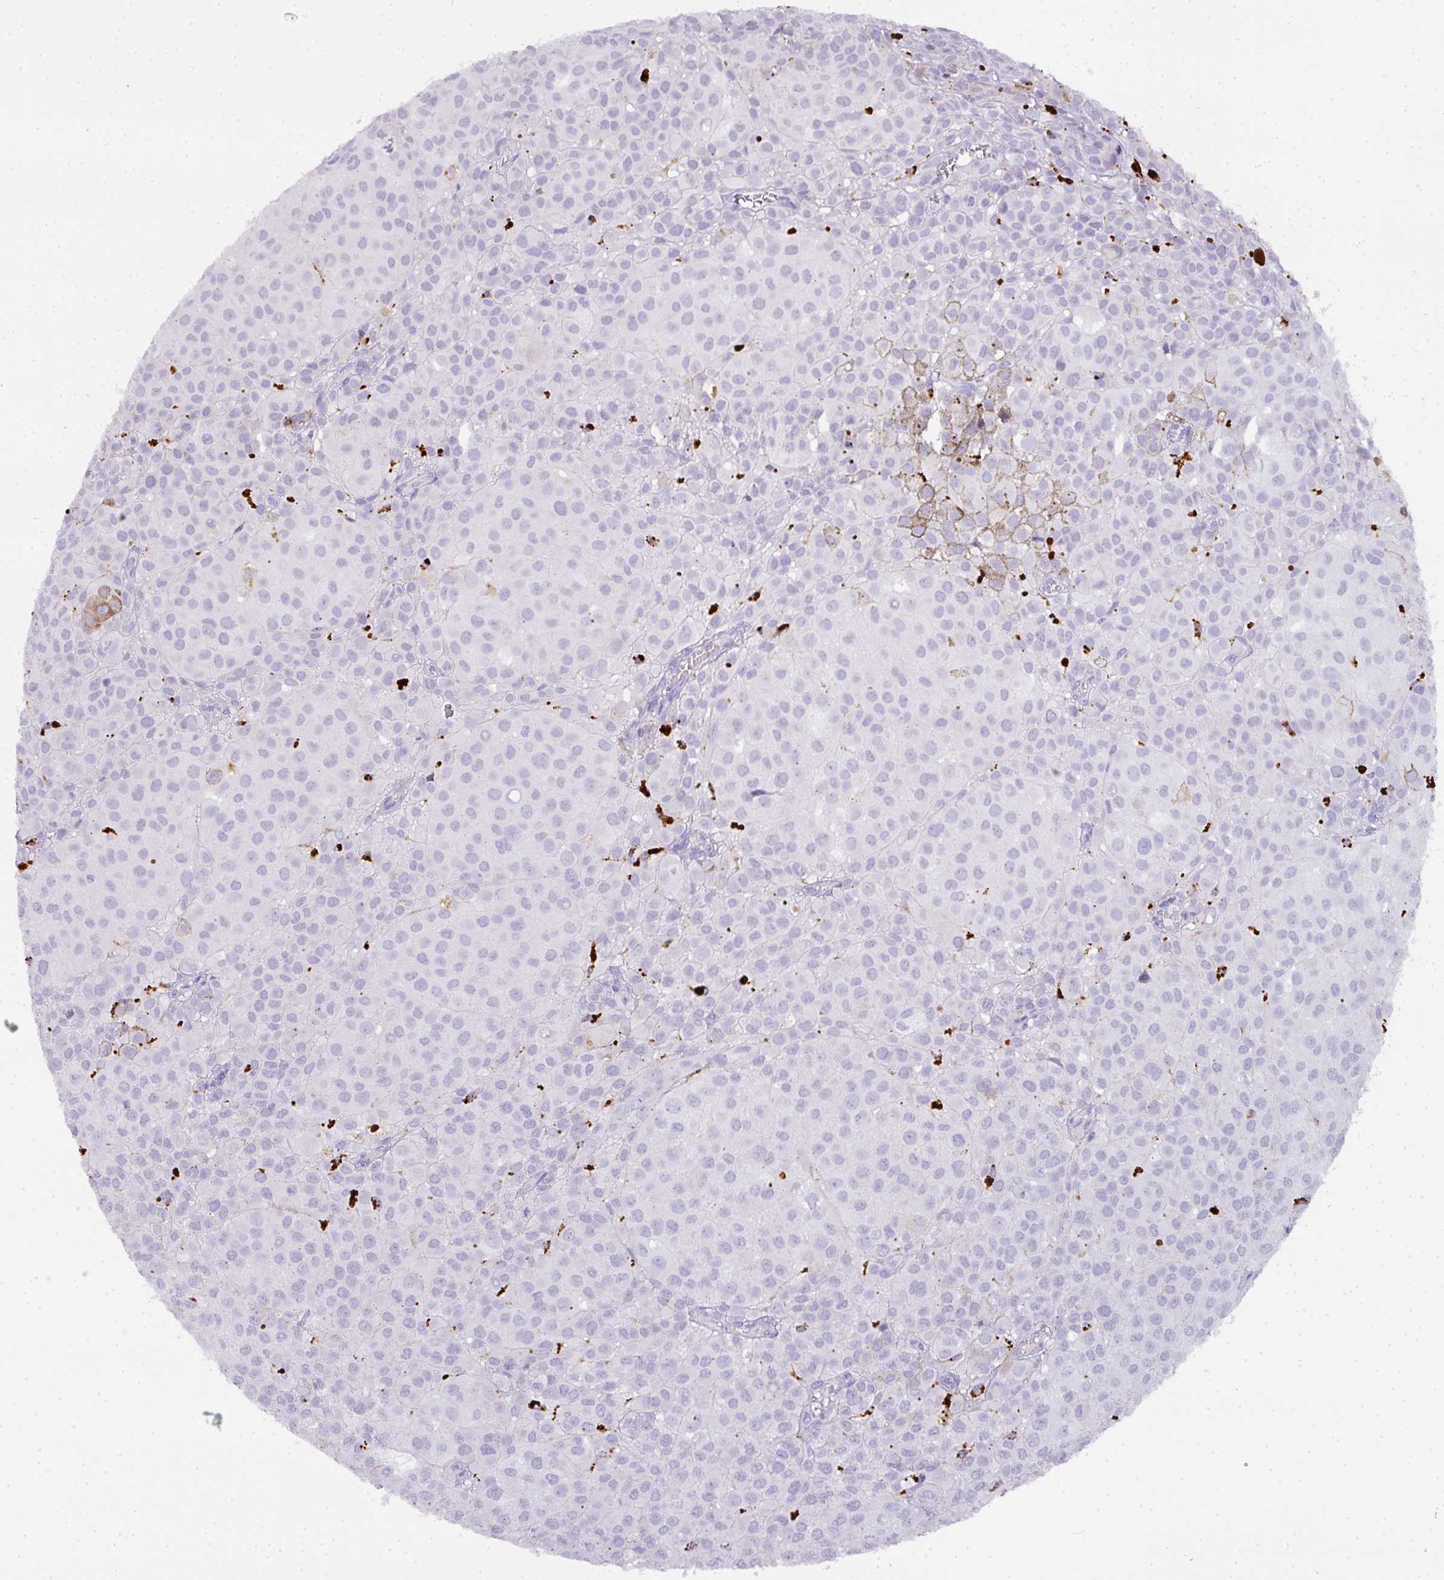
{"staining": {"intensity": "negative", "quantity": "none", "location": "none"}, "tissue": "melanoma", "cell_type": "Tumor cells", "image_type": "cancer", "snomed": [{"axis": "morphology", "description": "Malignant melanoma, NOS"}, {"axis": "topography", "description": "Skin"}], "caption": "This micrograph is of melanoma stained with immunohistochemistry to label a protein in brown with the nuclei are counter-stained blue. There is no staining in tumor cells.", "gene": "MMACHC", "patient": {"sex": "male", "age": 64}}